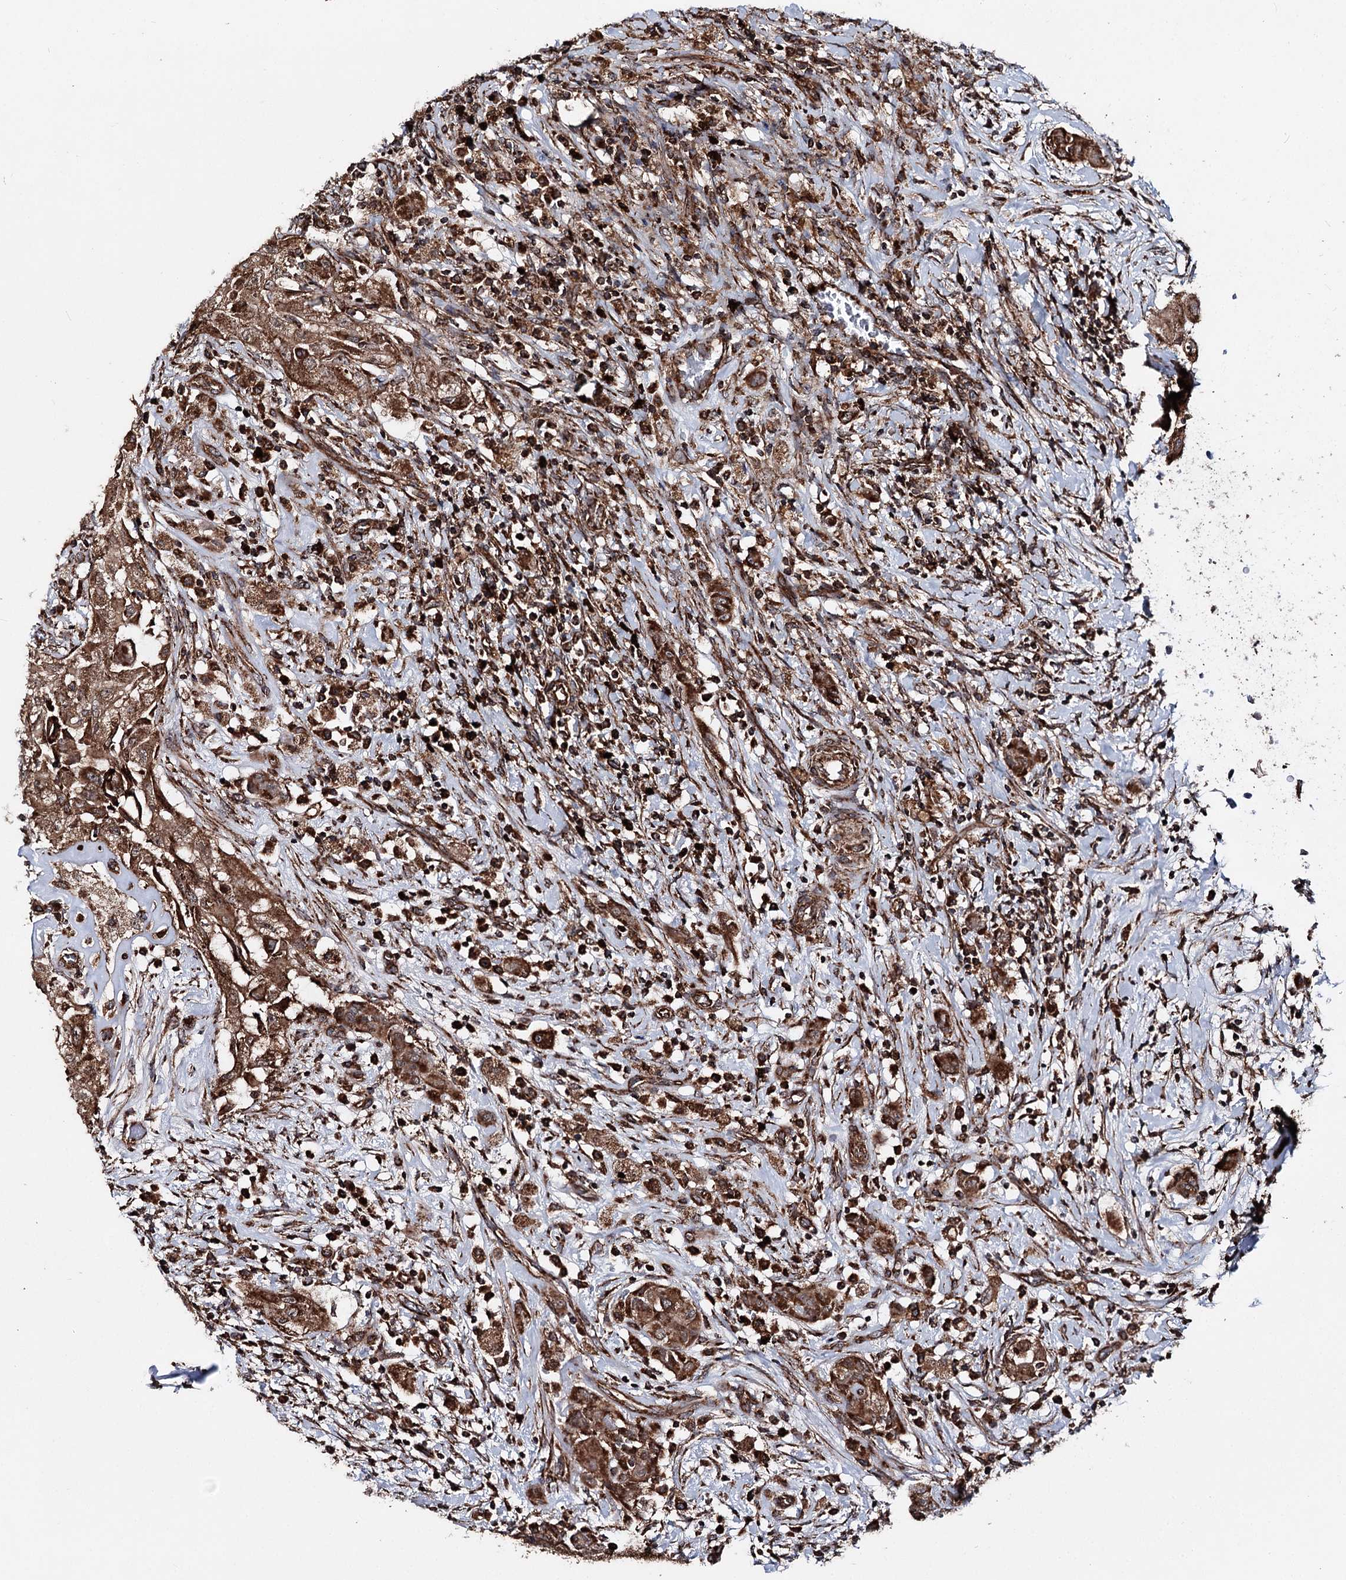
{"staining": {"intensity": "strong", "quantity": ">75%", "location": "cytoplasmic/membranous"}, "tissue": "thyroid cancer", "cell_type": "Tumor cells", "image_type": "cancer", "snomed": [{"axis": "morphology", "description": "Papillary adenocarcinoma, NOS"}, {"axis": "topography", "description": "Thyroid gland"}], "caption": "Immunohistochemical staining of papillary adenocarcinoma (thyroid) shows high levels of strong cytoplasmic/membranous protein expression in about >75% of tumor cells. (brown staining indicates protein expression, while blue staining denotes nuclei).", "gene": "FGFR1OP2", "patient": {"sex": "female", "age": 59}}